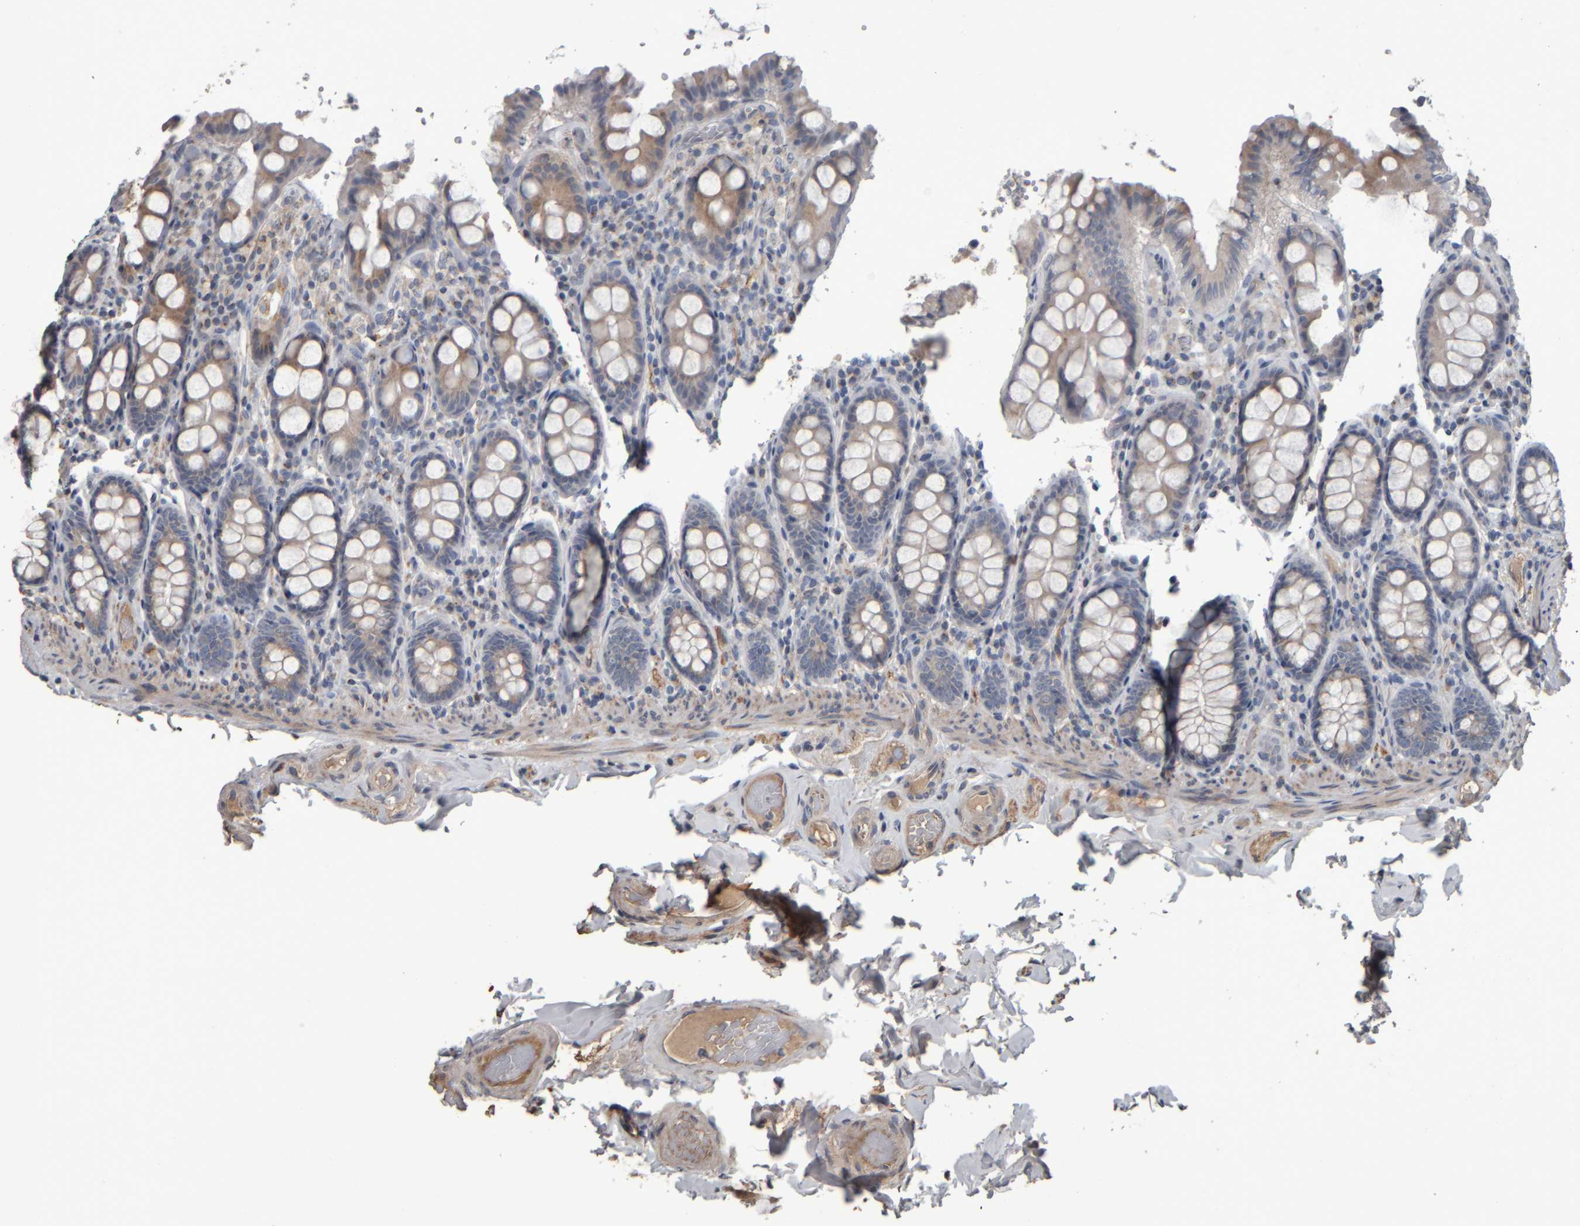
{"staining": {"intensity": "moderate", "quantity": ">75%", "location": "cytoplasmic/membranous"}, "tissue": "colon", "cell_type": "Endothelial cells", "image_type": "normal", "snomed": [{"axis": "morphology", "description": "Normal tissue, NOS"}, {"axis": "topography", "description": "Colon"}, {"axis": "topography", "description": "Peripheral nerve tissue"}], "caption": "Immunohistochemistry (DAB (3,3'-diaminobenzidine)) staining of normal colon demonstrates moderate cytoplasmic/membranous protein staining in about >75% of endothelial cells.", "gene": "CAVIN4", "patient": {"sex": "female", "age": 61}}